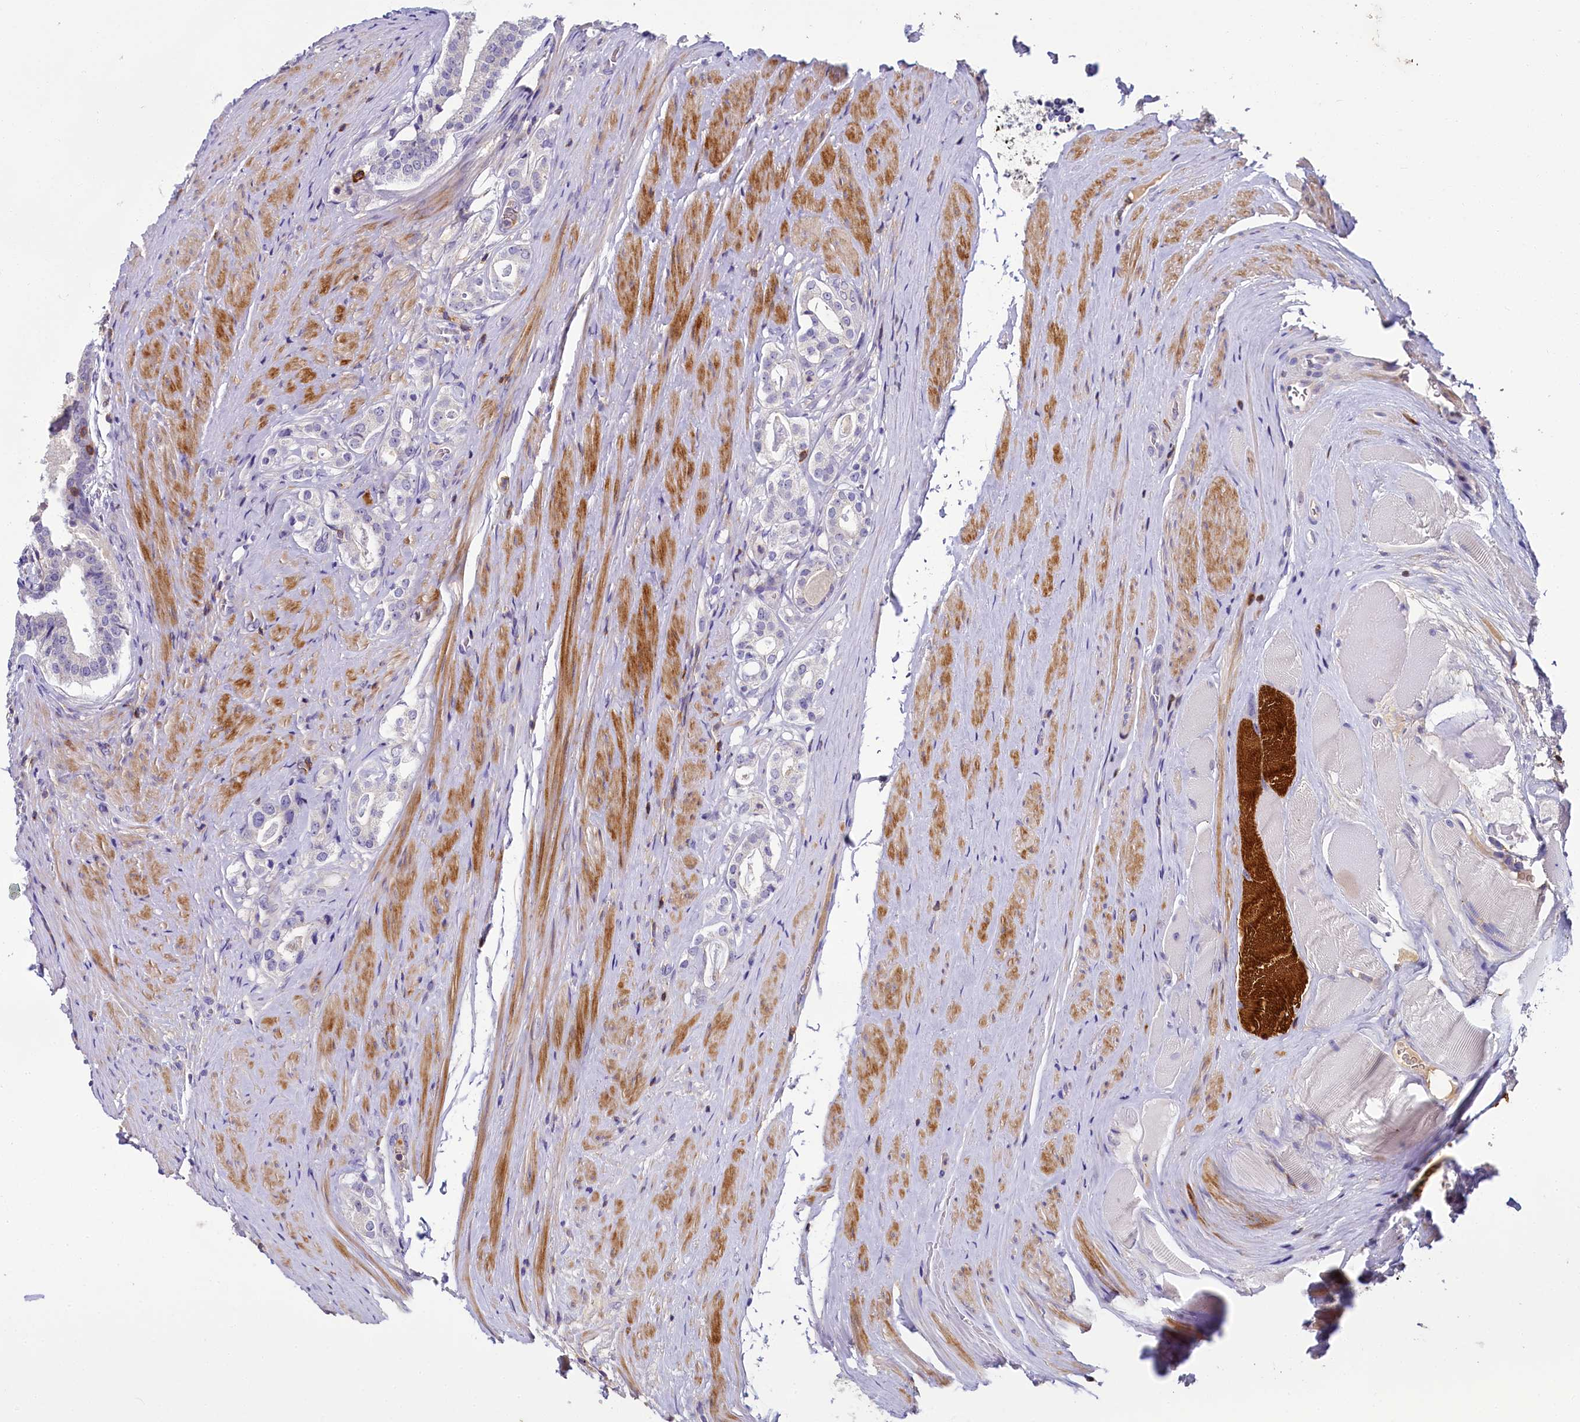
{"staining": {"intensity": "negative", "quantity": "none", "location": "none"}, "tissue": "prostate cancer", "cell_type": "Tumor cells", "image_type": "cancer", "snomed": [{"axis": "morphology", "description": "Adenocarcinoma, High grade"}, {"axis": "topography", "description": "Prostate"}], "caption": "Prostate high-grade adenocarcinoma was stained to show a protein in brown. There is no significant positivity in tumor cells.", "gene": "FGFR2", "patient": {"sex": "male", "age": 63}}